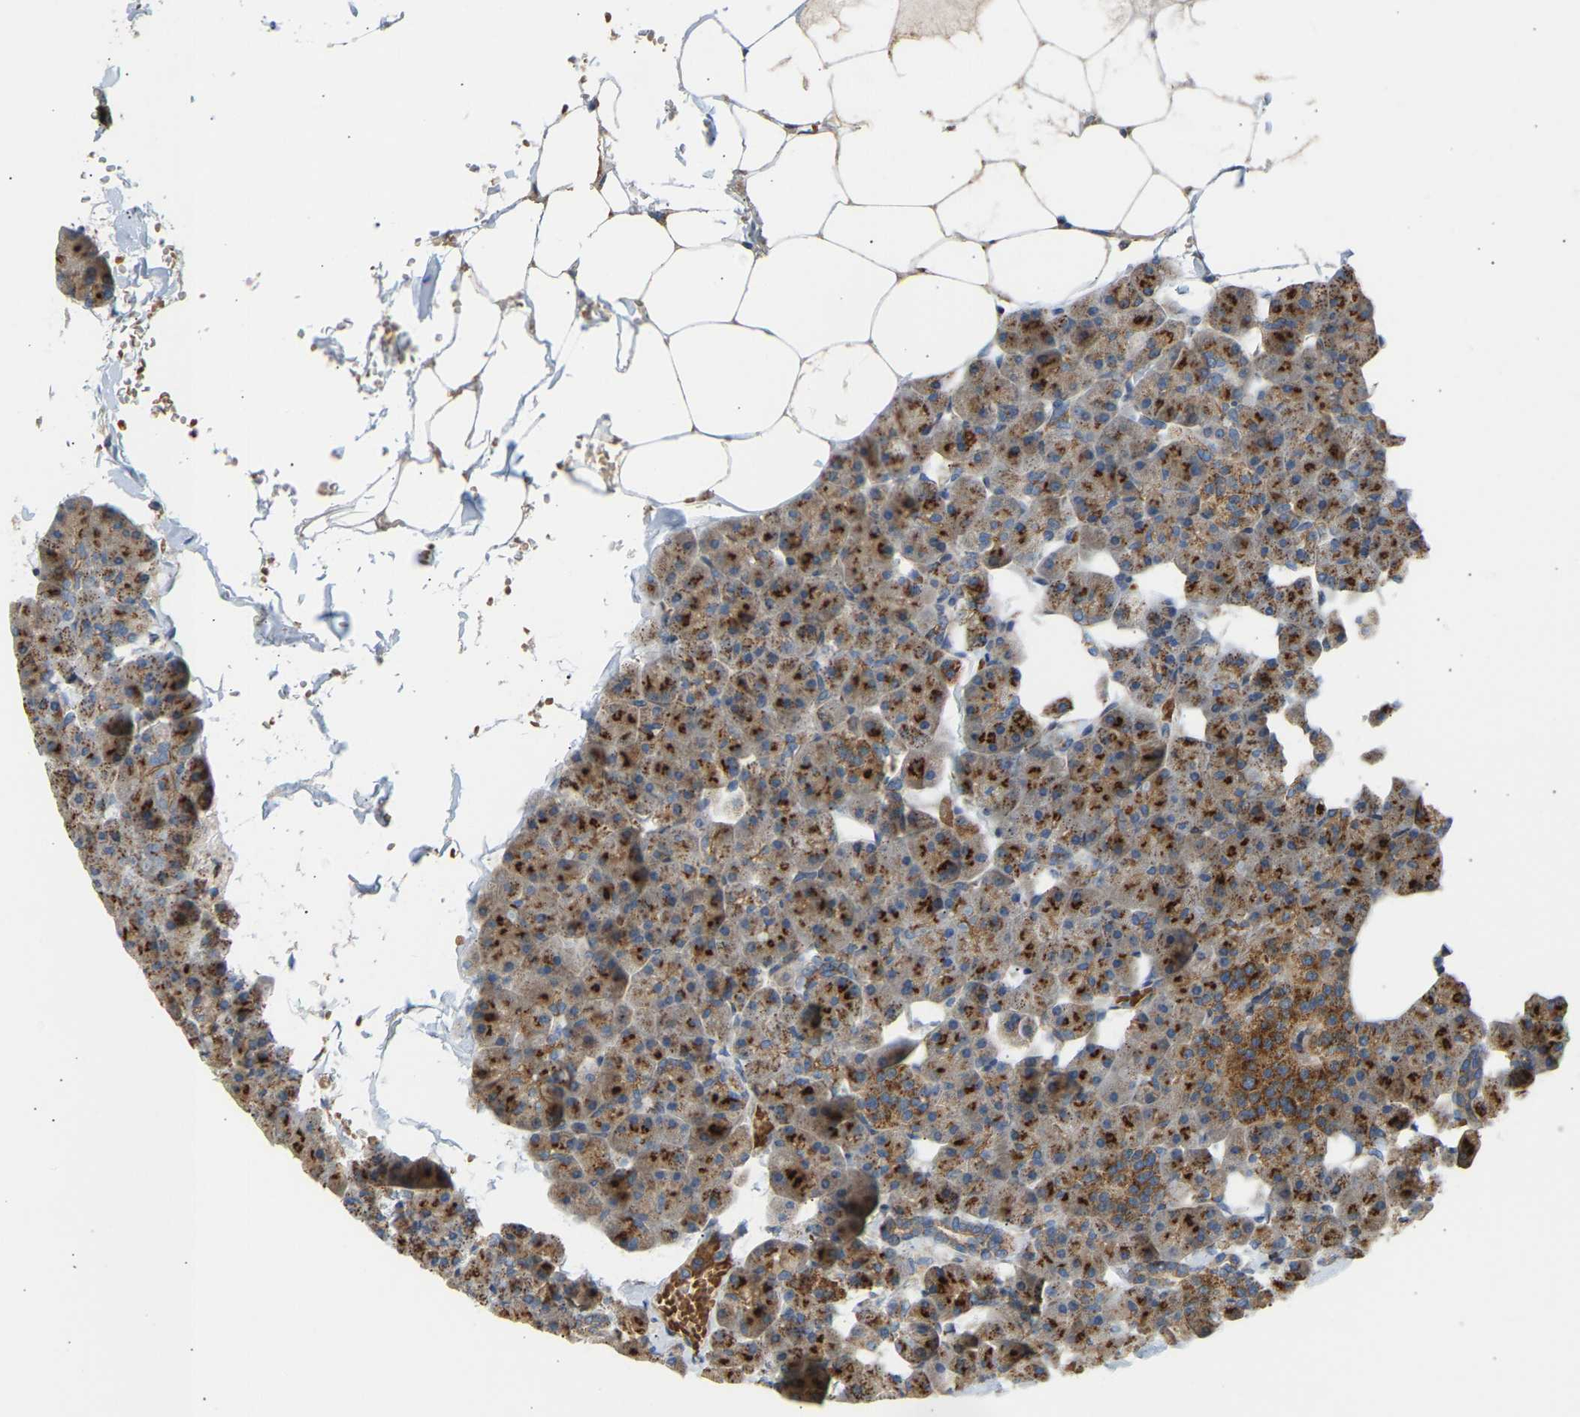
{"staining": {"intensity": "strong", "quantity": ">75%", "location": "cytoplasmic/membranous"}, "tissue": "pancreas", "cell_type": "Exocrine glandular cells", "image_type": "normal", "snomed": [{"axis": "morphology", "description": "Normal tissue, NOS"}, {"axis": "topography", "description": "Pancreas"}], "caption": "A high amount of strong cytoplasmic/membranous expression is identified in approximately >75% of exocrine glandular cells in benign pancreas. The protein is shown in brown color, while the nuclei are stained blue.", "gene": "YIPF2", "patient": {"sex": "male", "age": 35}}